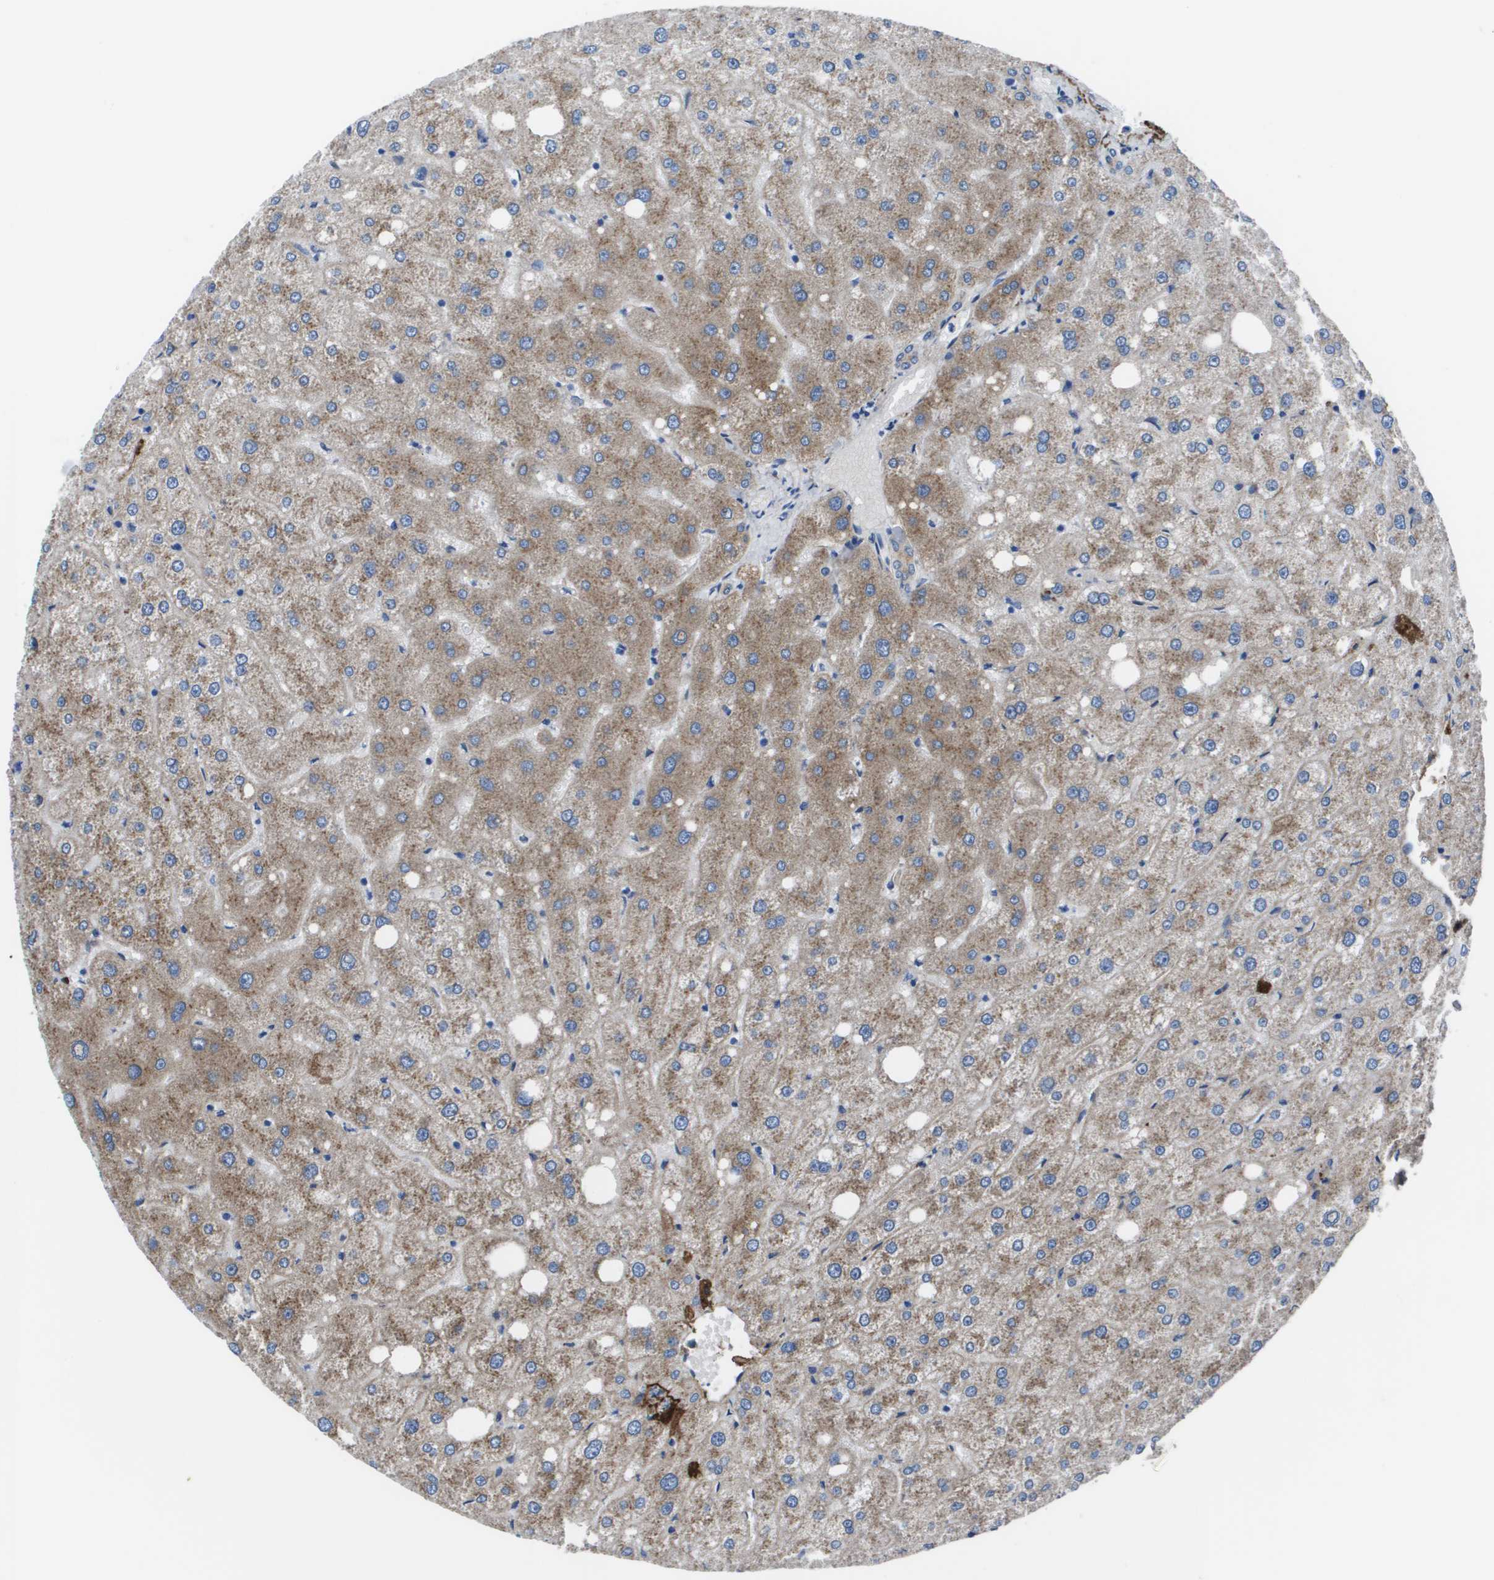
{"staining": {"intensity": "negative", "quantity": "none", "location": "none"}, "tissue": "liver", "cell_type": "Cholangiocytes", "image_type": "normal", "snomed": [{"axis": "morphology", "description": "Normal tissue, NOS"}, {"axis": "topography", "description": "Liver"}], "caption": "Cholangiocytes show no significant positivity in normal liver. The staining was performed using DAB to visualize the protein expression in brown, while the nuclei were stained in blue with hematoxylin (Magnification: 20x).", "gene": "VTN", "patient": {"sex": "male", "age": 73}}